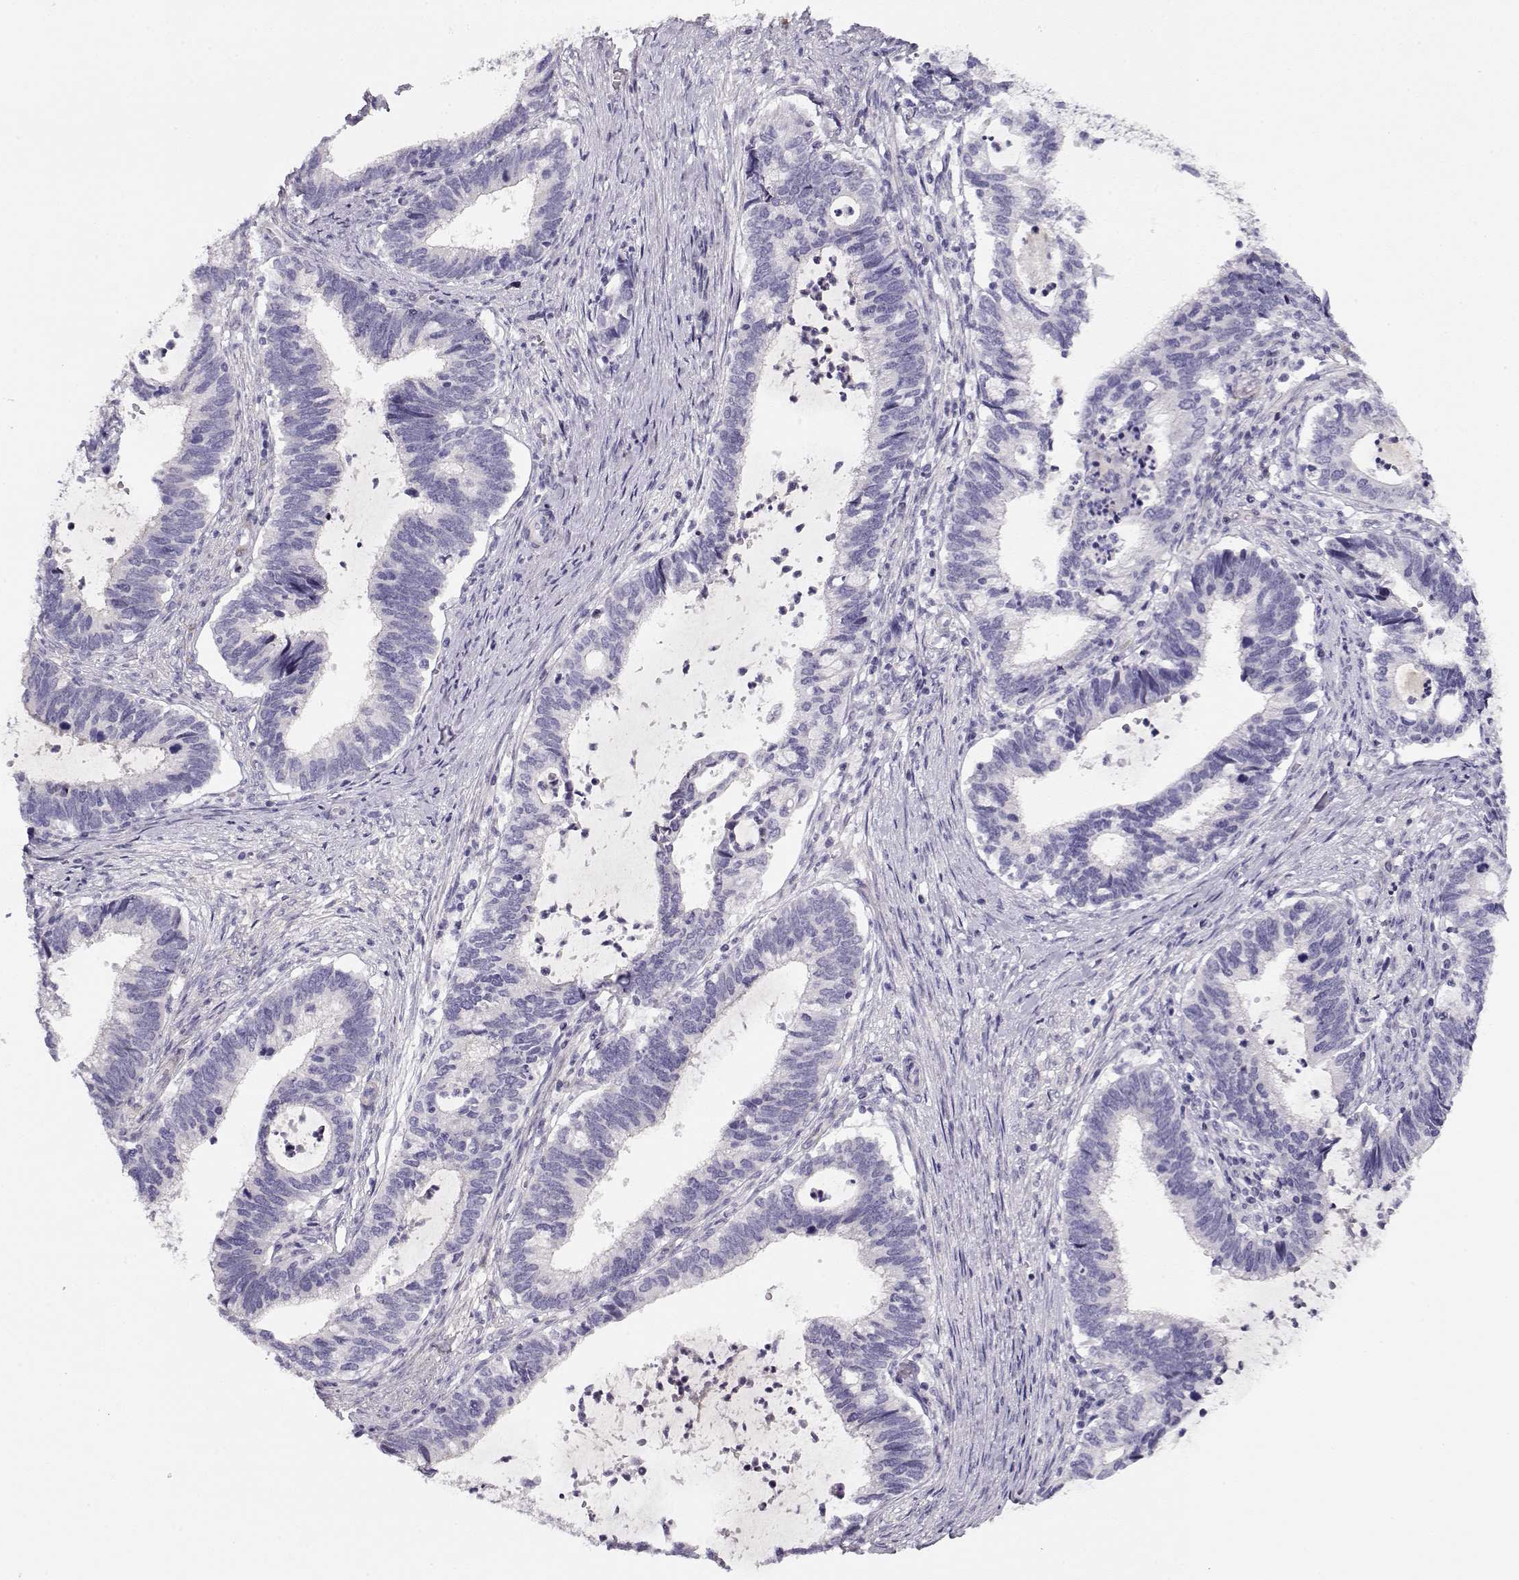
{"staining": {"intensity": "negative", "quantity": "none", "location": "none"}, "tissue": "cervical cancer", "cell_type": "Tumor cells", "image_type": "cancer", "snomed": [{"axis": "morphology", "description": "Adenocarcinoma, NOS"}, {"axis": "topography", "description": "Cervix"}], "caption": "Tumor cells show no significant protein staining in adenocarcinoma (cervical).", "gene": "CRX", "patient": {"sex": "female", "age": 42}}